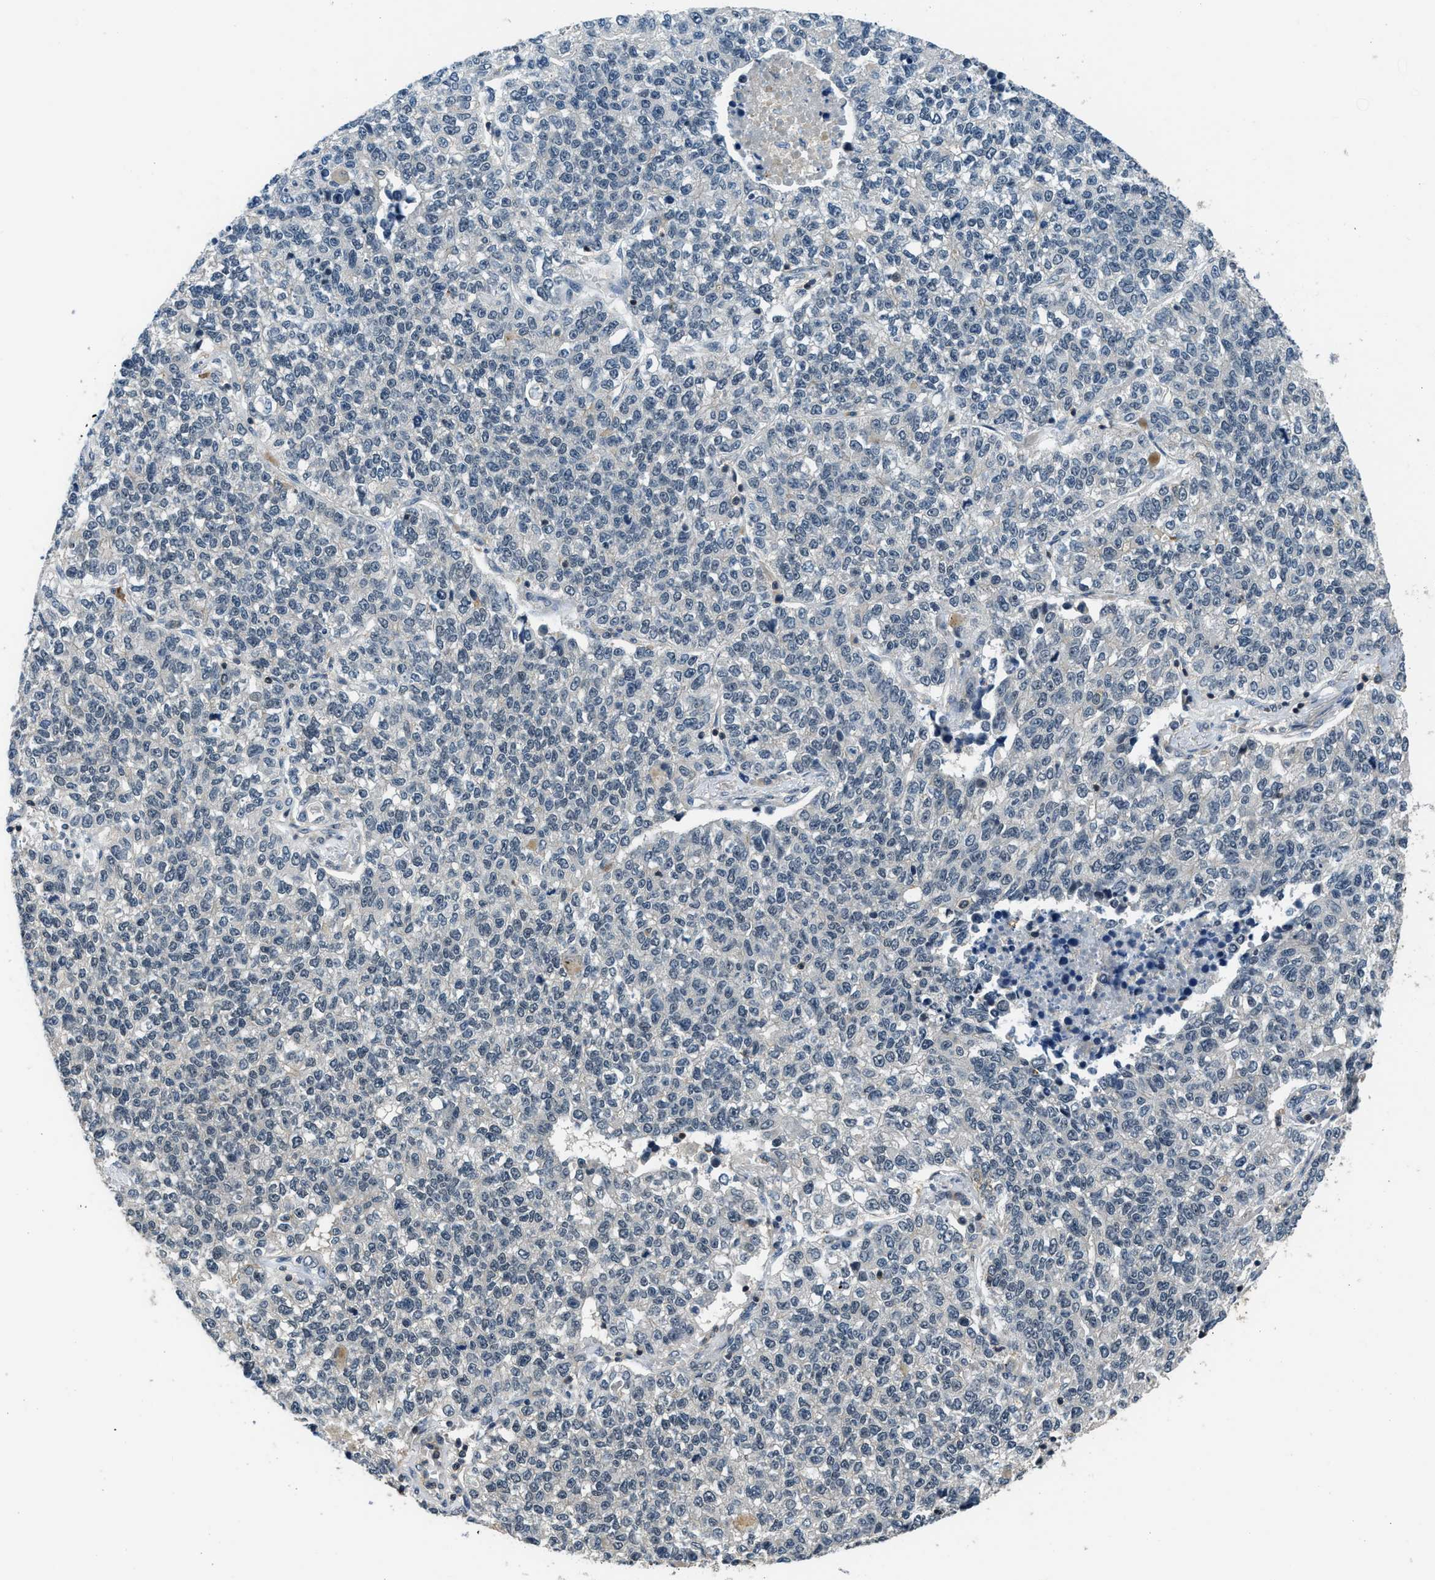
{"staining": {"intensity": "negative", "quantity": "none", "location": "none"}, "tissue": "lung cancer", "cell_type": "Tumor cells", "image_type": "cancer", "snomed": [{"axis": "morphology", "description": "Adenocarcinoma, NOS"}, {"axis": "topography", "description": "Lung"}], "caption": "A micrograph of human adenocarcinoma (lung) is negative for staining in tumor cells. (DAB IHC visualized using brightfield microscopy, high magnification).", "gene": "MTMR1", "patient": {"sex": "male", "age": 49}}